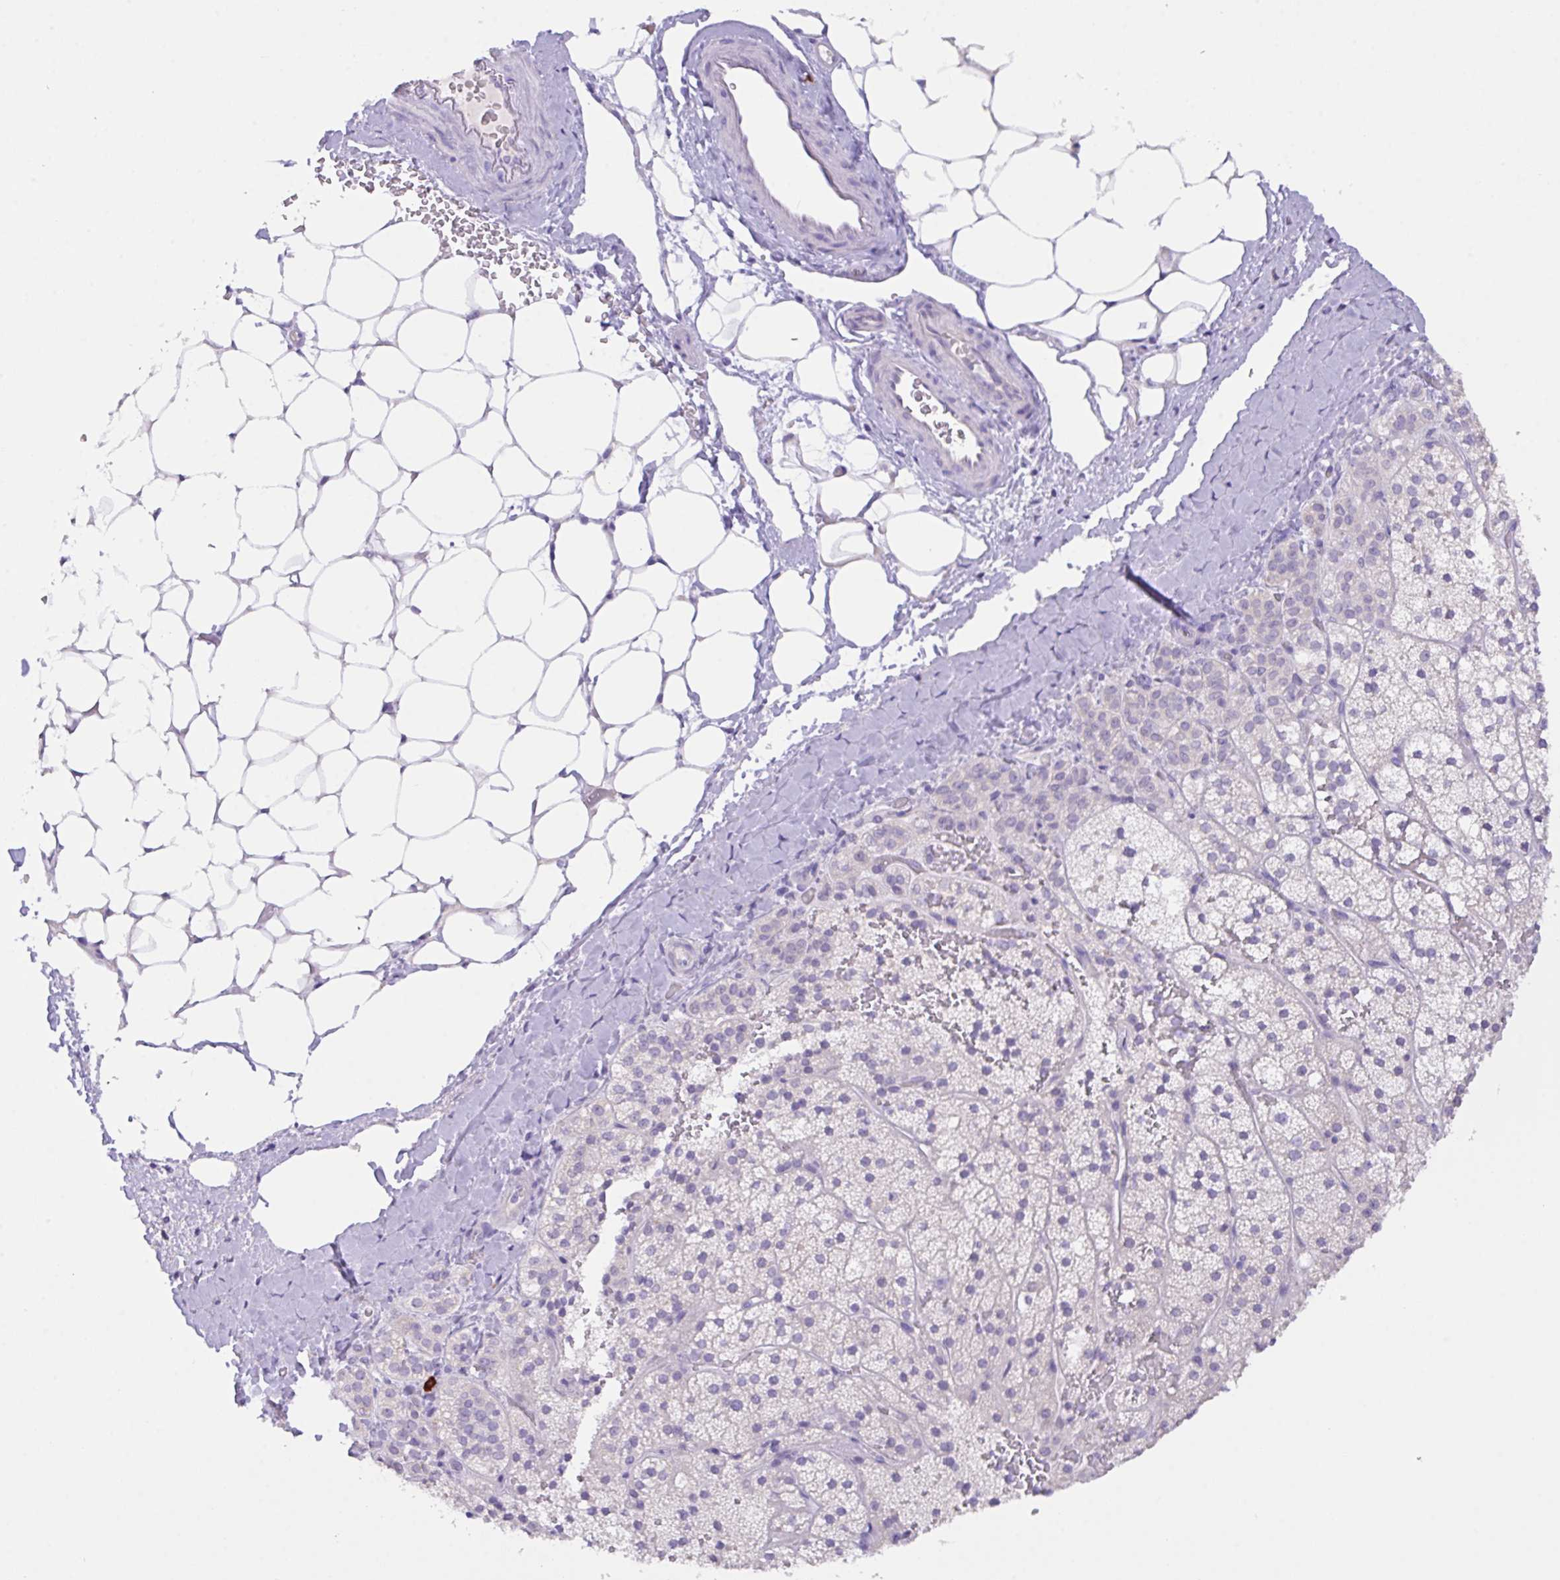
{"staining": {"intensity": "negative", "quantity": "none", "location": "none"}, "tissue": "adrenal gland", "cell_type": "Glandular cells", "image_type": "normal", "snomed": [{"axis": "morphology", "description": "Normal tissue, NOS"}, {"axis": "topography", "description": "Adrenal gland"}], "caption": "IHC of normal adrenal gland reveals no positivity in glandular cells.", "gene": "CST11", "patient": {"sex": "male", "age": 53}}